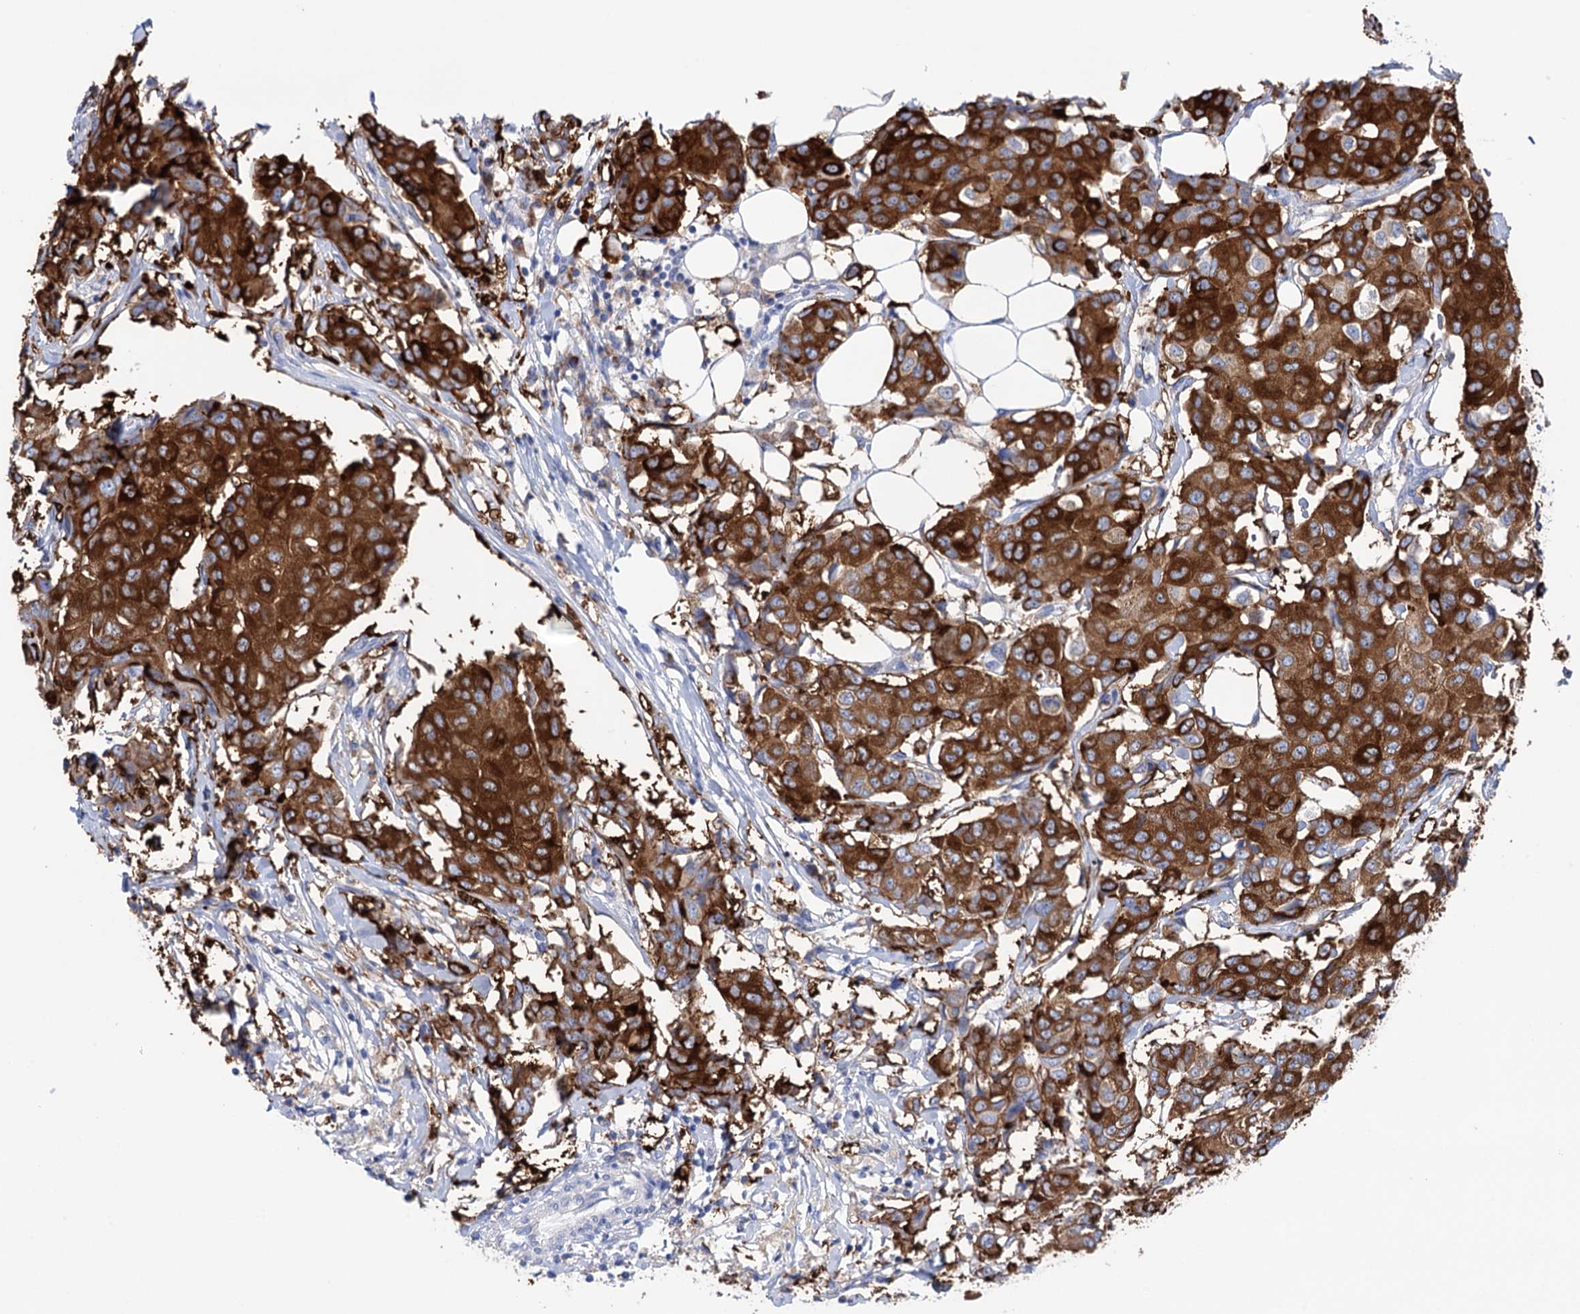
{"staining": {"intensity": "strong", "quantity": ">75%", "location": "cytoplasmic/membranous"}, "tissue": "breast cancer", "cell_type": "Tumor cells", "image_type": "cancer", "snomed": [{"axis": "morphology", "description": "Duct carcinoma"}, {"axis": "topography", "description": "Breast"}], "caption": "About >75% of tumor cells in human breast cancer demonstrate strong cytoplasmic/membranous protein positivity as visualized by brown immunohistochemical staining.", "gene": "BBS4", "patient": {"sex": "female", "age": 80}}